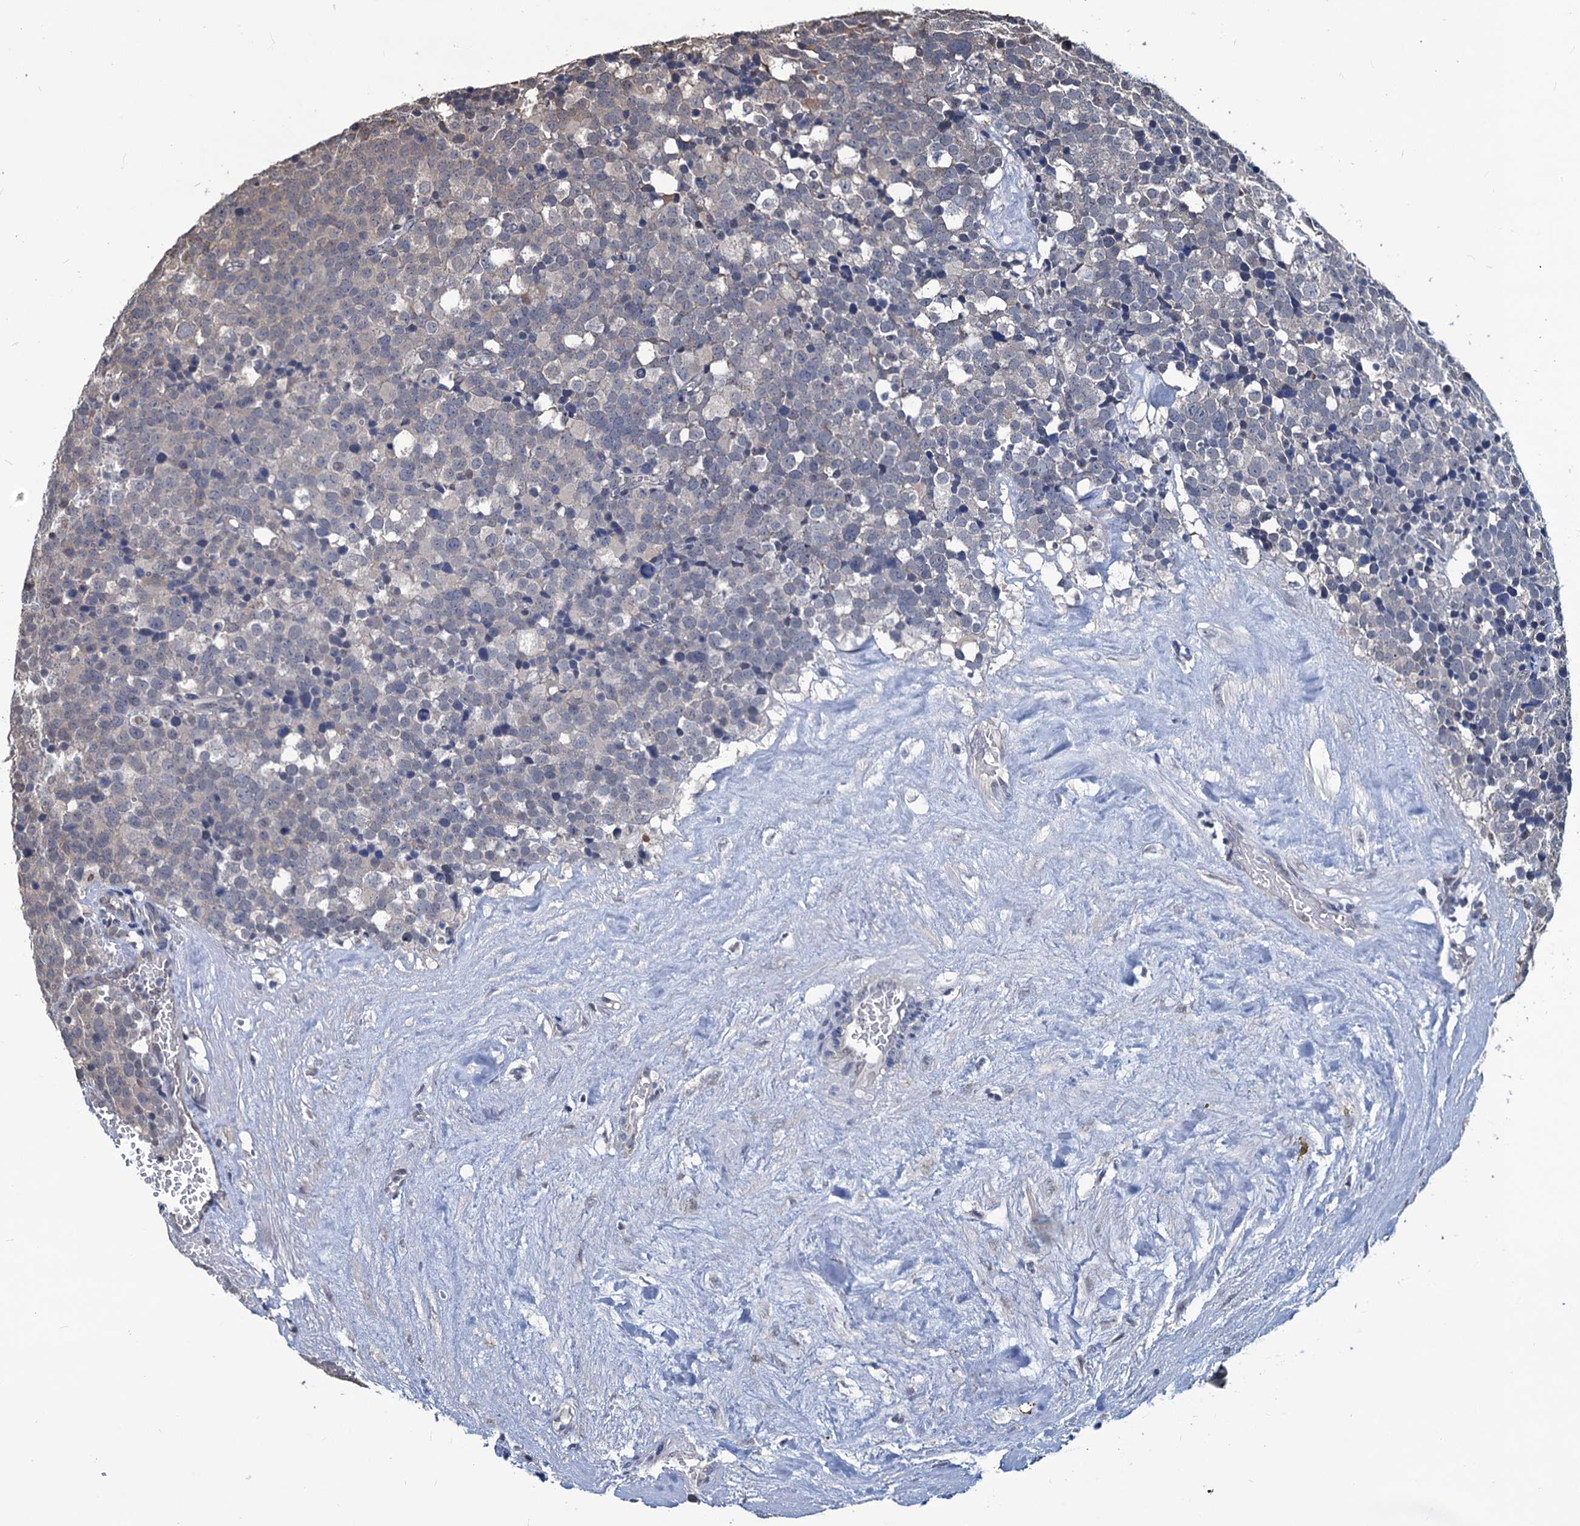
{"staining": {"intensity": "negative", "quantity": "none", "location": "none"}, "tissue": "testis cancer", "cell_type": "Tumor cells", "image_type": "cancer", "snomed": [{"axis": "morphology", "description": "Seminoma, NOS"}, {"axis": "topography", "description": "Testis"}], "caption": "IHC micrograph of neoplastic tissue: human testis cancer (seminoma) stained with DAB (3,3'-diaminobenzidine) exhibits no significant protein positivity in tumor cells. The staining is performed using DAB (3,3'-diaminobenzidine) brown chromogen with nuclei counter-stained in using hematoxylin.", "gene": "RTKN2", "patient": {"sex": "male", "age": 71}}